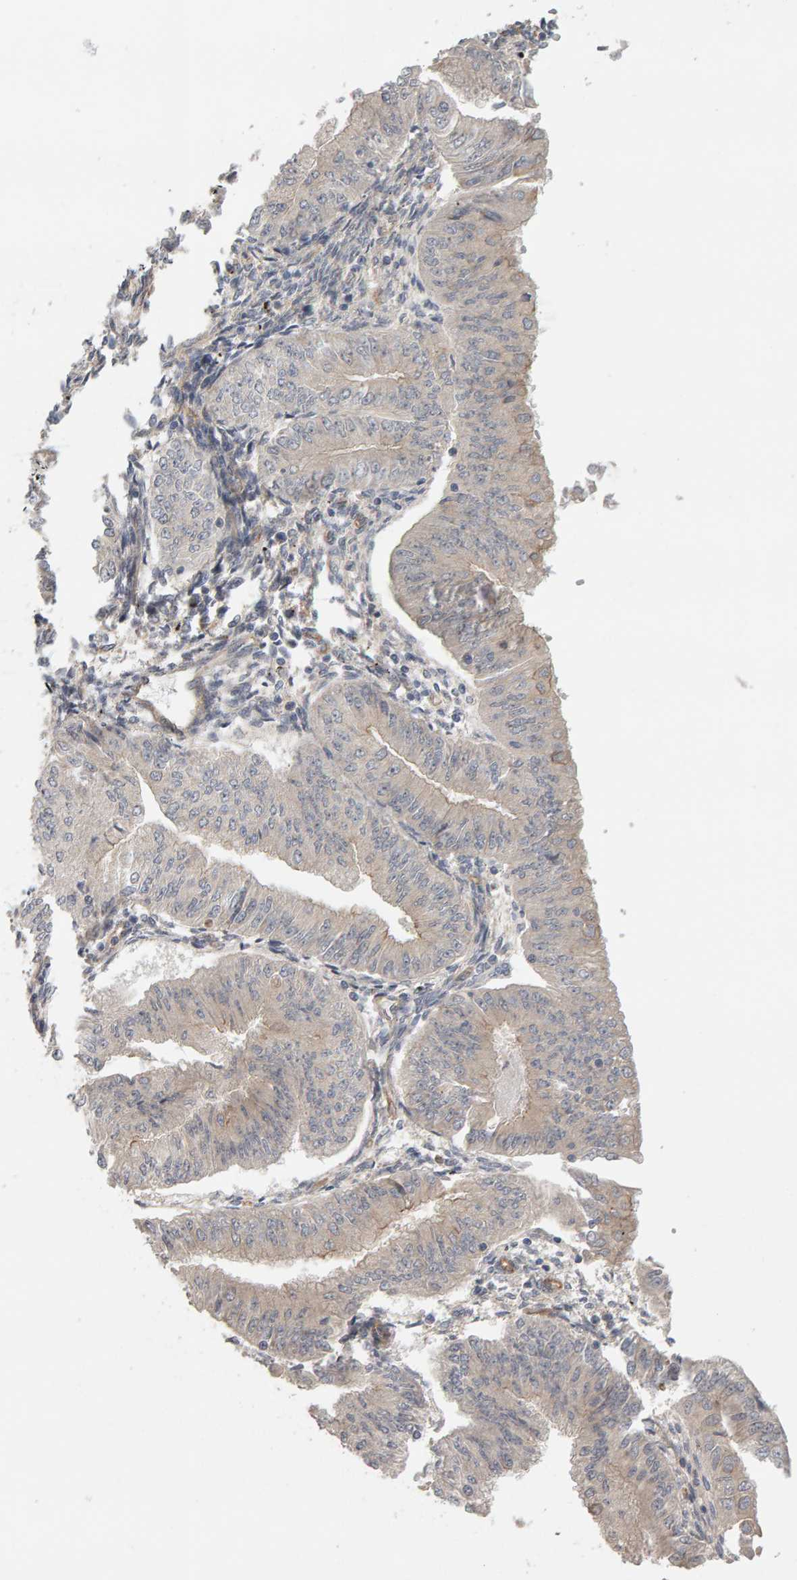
{"staining": {"intensity": "negative", "quantity": "none", "location": "none"}, "tissue": "endometrial cancer", "cell_type": "Tumor cells", "image_type": "cancer", "snomed": [{"axis": "morphology", "description": "Normal tissue, NOS"}, {"axis": "morphology", "description": "Adenocarcinoma, NOS"}, {"axis": "topography", "description": "Endometrium"}], "caption": "An IHC photomicrograph of endometrial adenocarcinoma is shown. There is no staining in tumor cells of endometrial adenocarcinoma.", "gene": "PPP1R16A", "patient": {"sex": "female", "age": 53}}